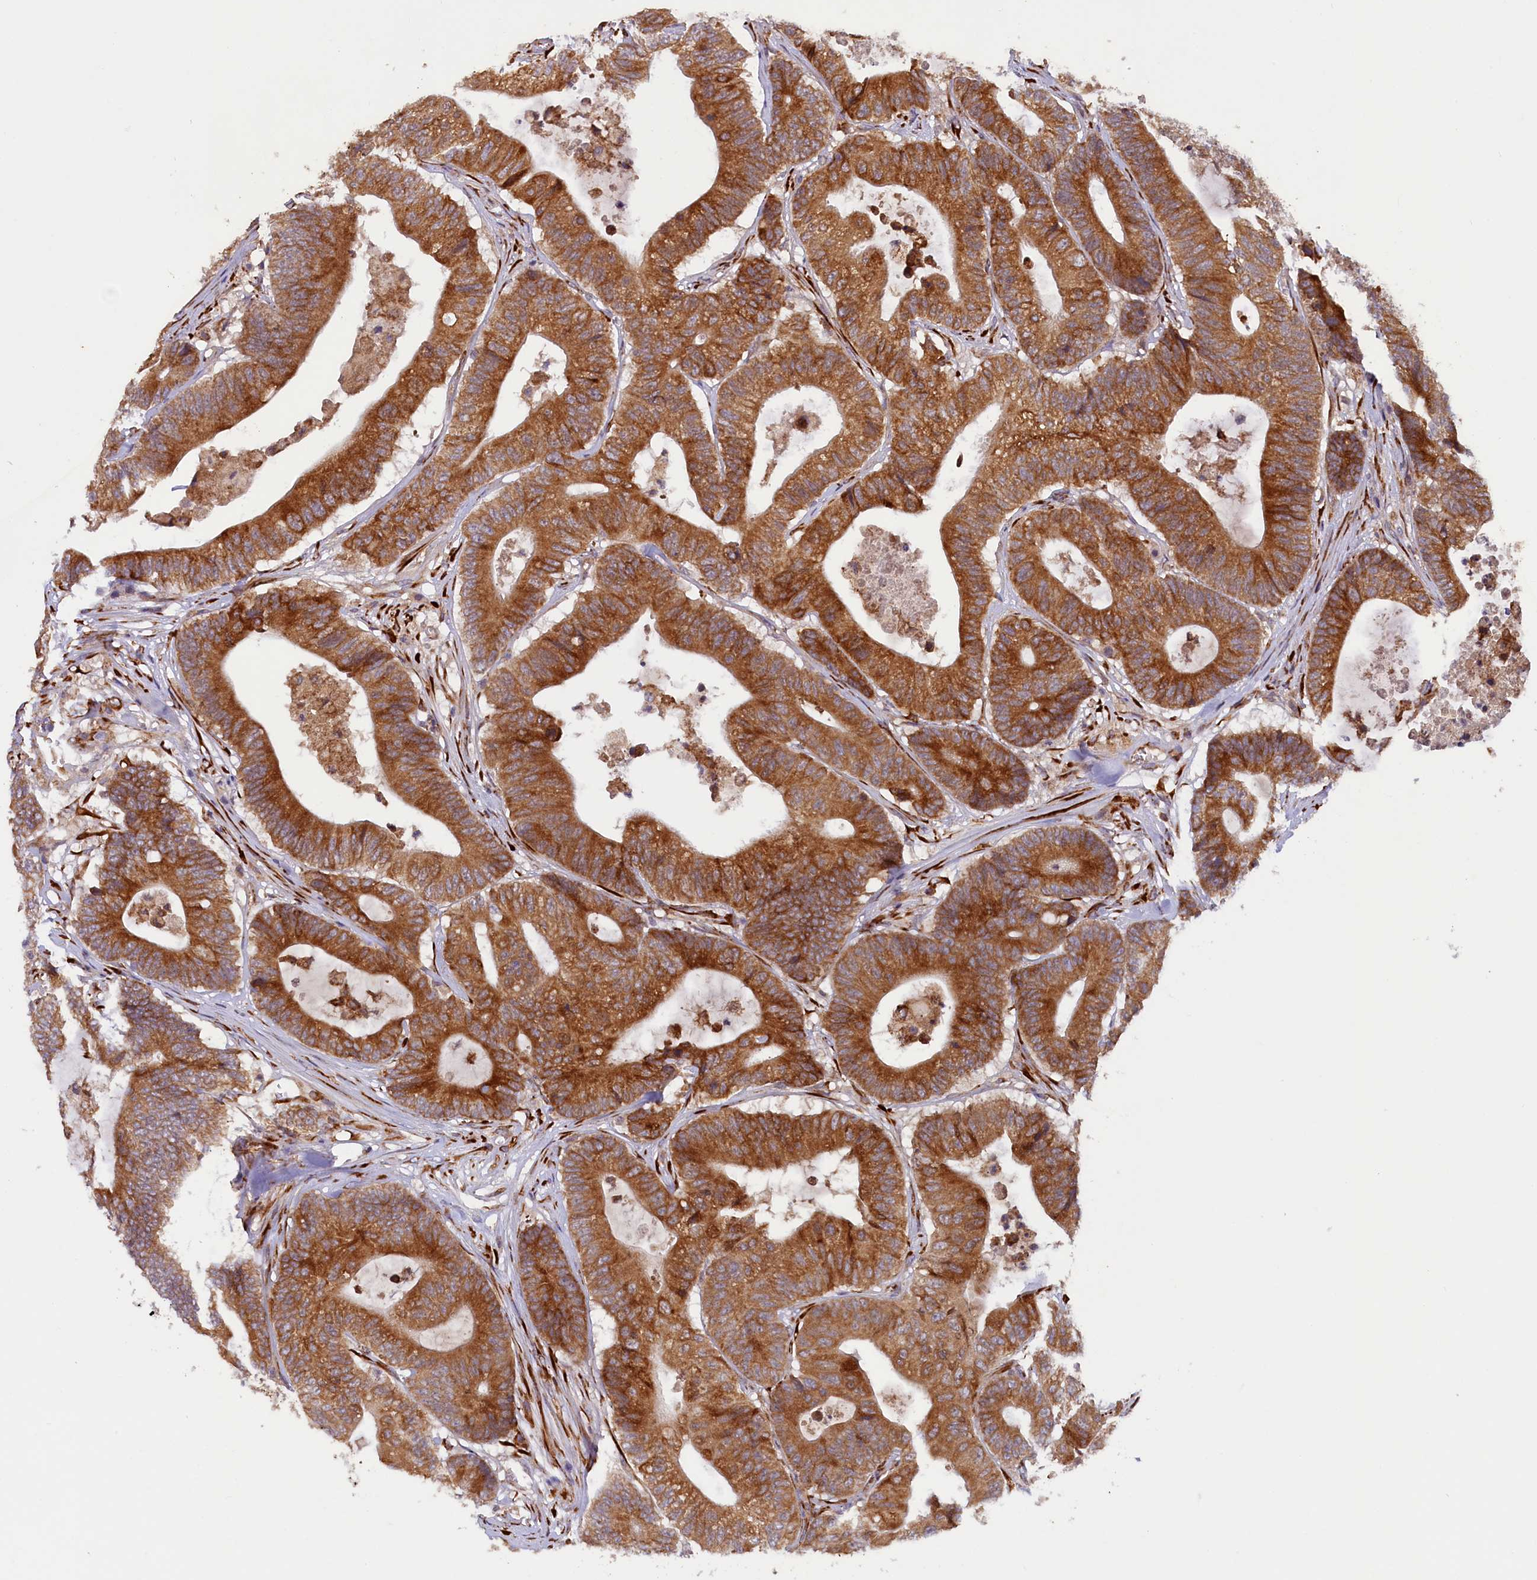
{"staining": {"intensity": "strong", "quantity": ">75%", "location": "cytoplasmic/membranous"}, "tissue": "colorectal cancer", "cell_type": "Tumor cells", "image_type": "cancer", "snomed": [{"axis": "morphology", "description": "Adenocarcinoma, NOS"}, {"axis": "topography", "description": "Colon"}], "caption": "Immunohistochemical staining of colorectal cancer (adenocarcinoma) demonstrates high levels of strong cytoplasmic/membranous positivity in about >75% of tumor cells. (Stains: DAB (3,3'-diaminobenzidine) in brown, nuclei in blue, Microscopy: brightfield microscopy at high magnification).", "gene": "SSC5D", "patient": {"sex": "female", "age": 84}}